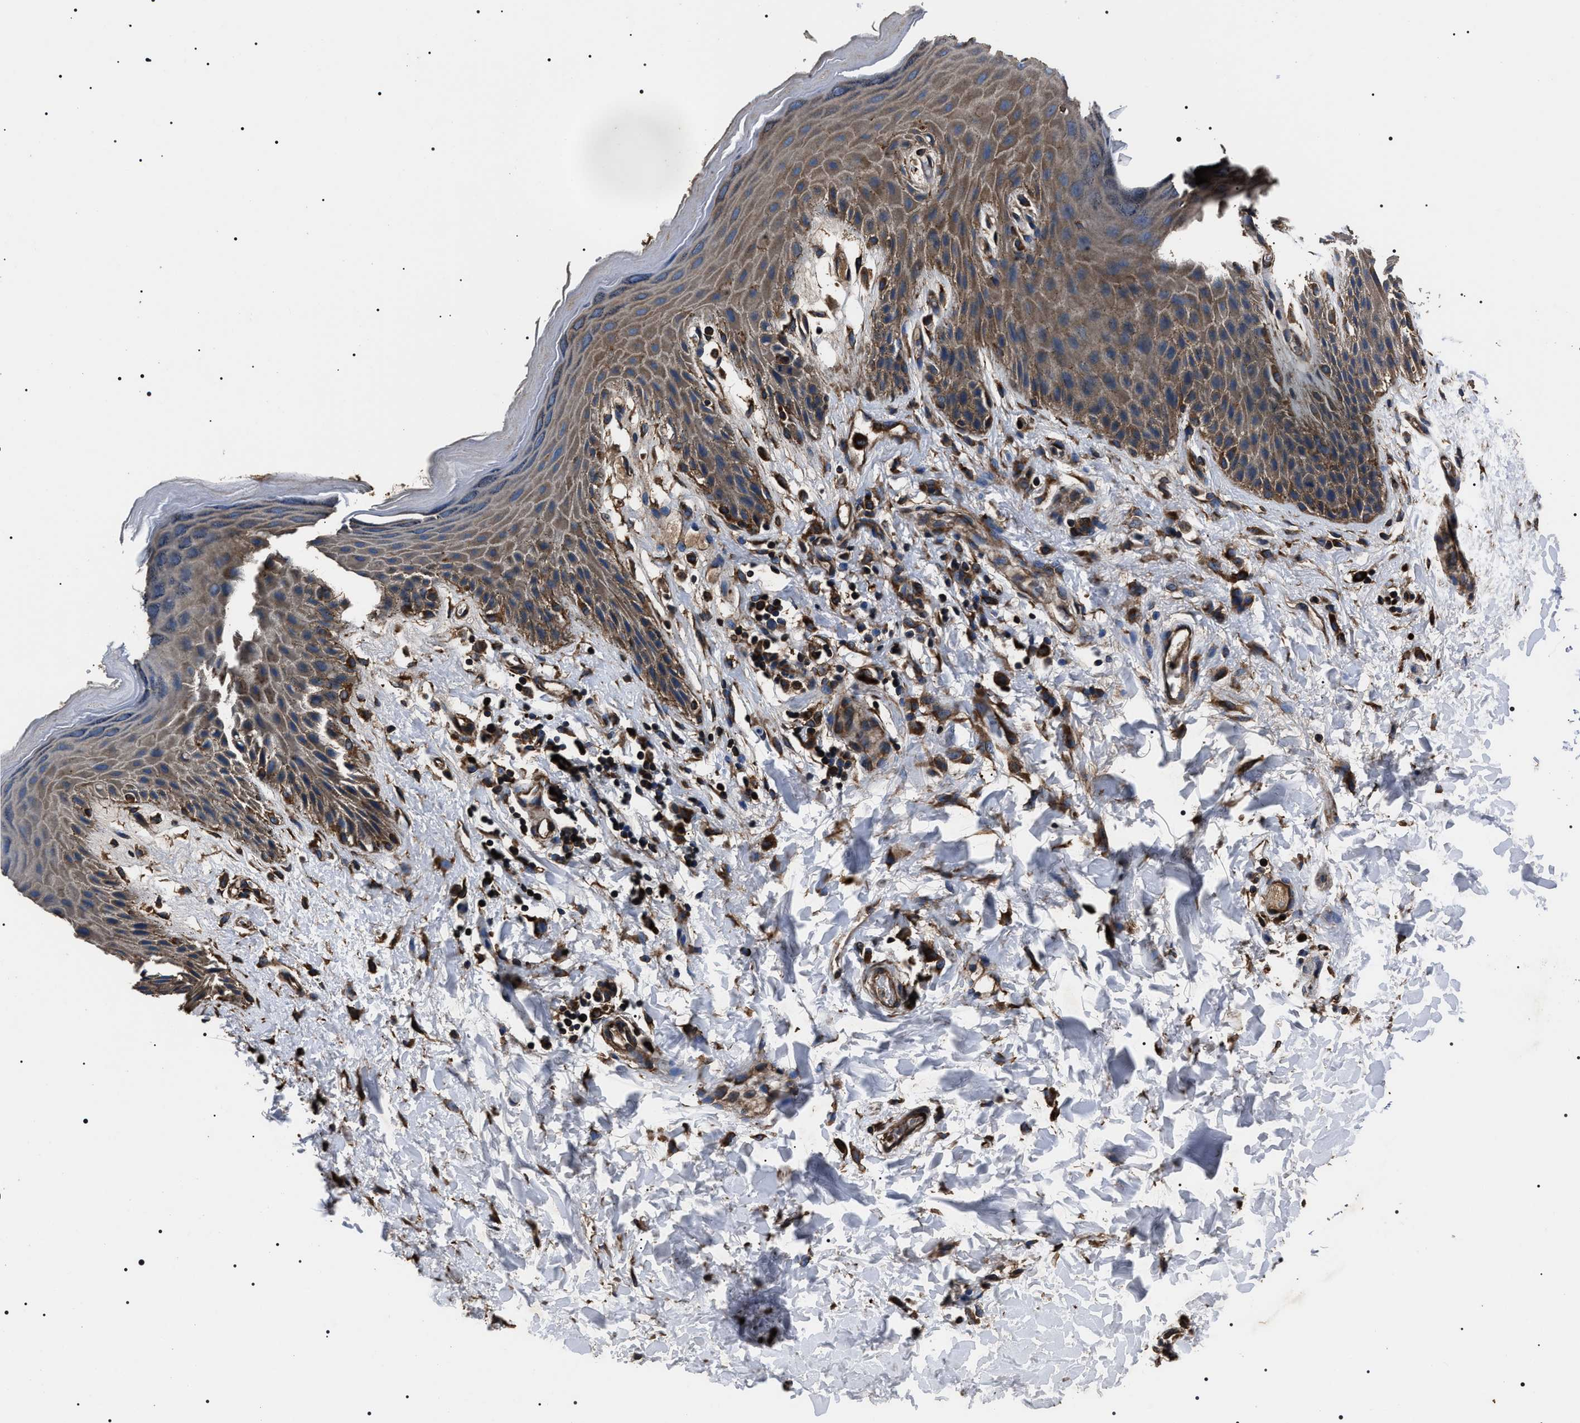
{"staining": {"intensity": "moderate", "quantity": "25%-75%", "location": "cytoplasmic/membranous"}, "tissue": "skin", "cell_type": "Epidermal cells", "image_type": "normal", "snomed": [{"axis": "morphology", "description": "Normal tissue, NOS"}, {"axis": "topography", "description": "Anal"}], "caption": "The immunohistochemical stain shows moderate cytoplasmic/membranous positivity in epidermal cells of normal skin.", "gene": "HSCB", "patient": {"sex": "male", "age": 44}}